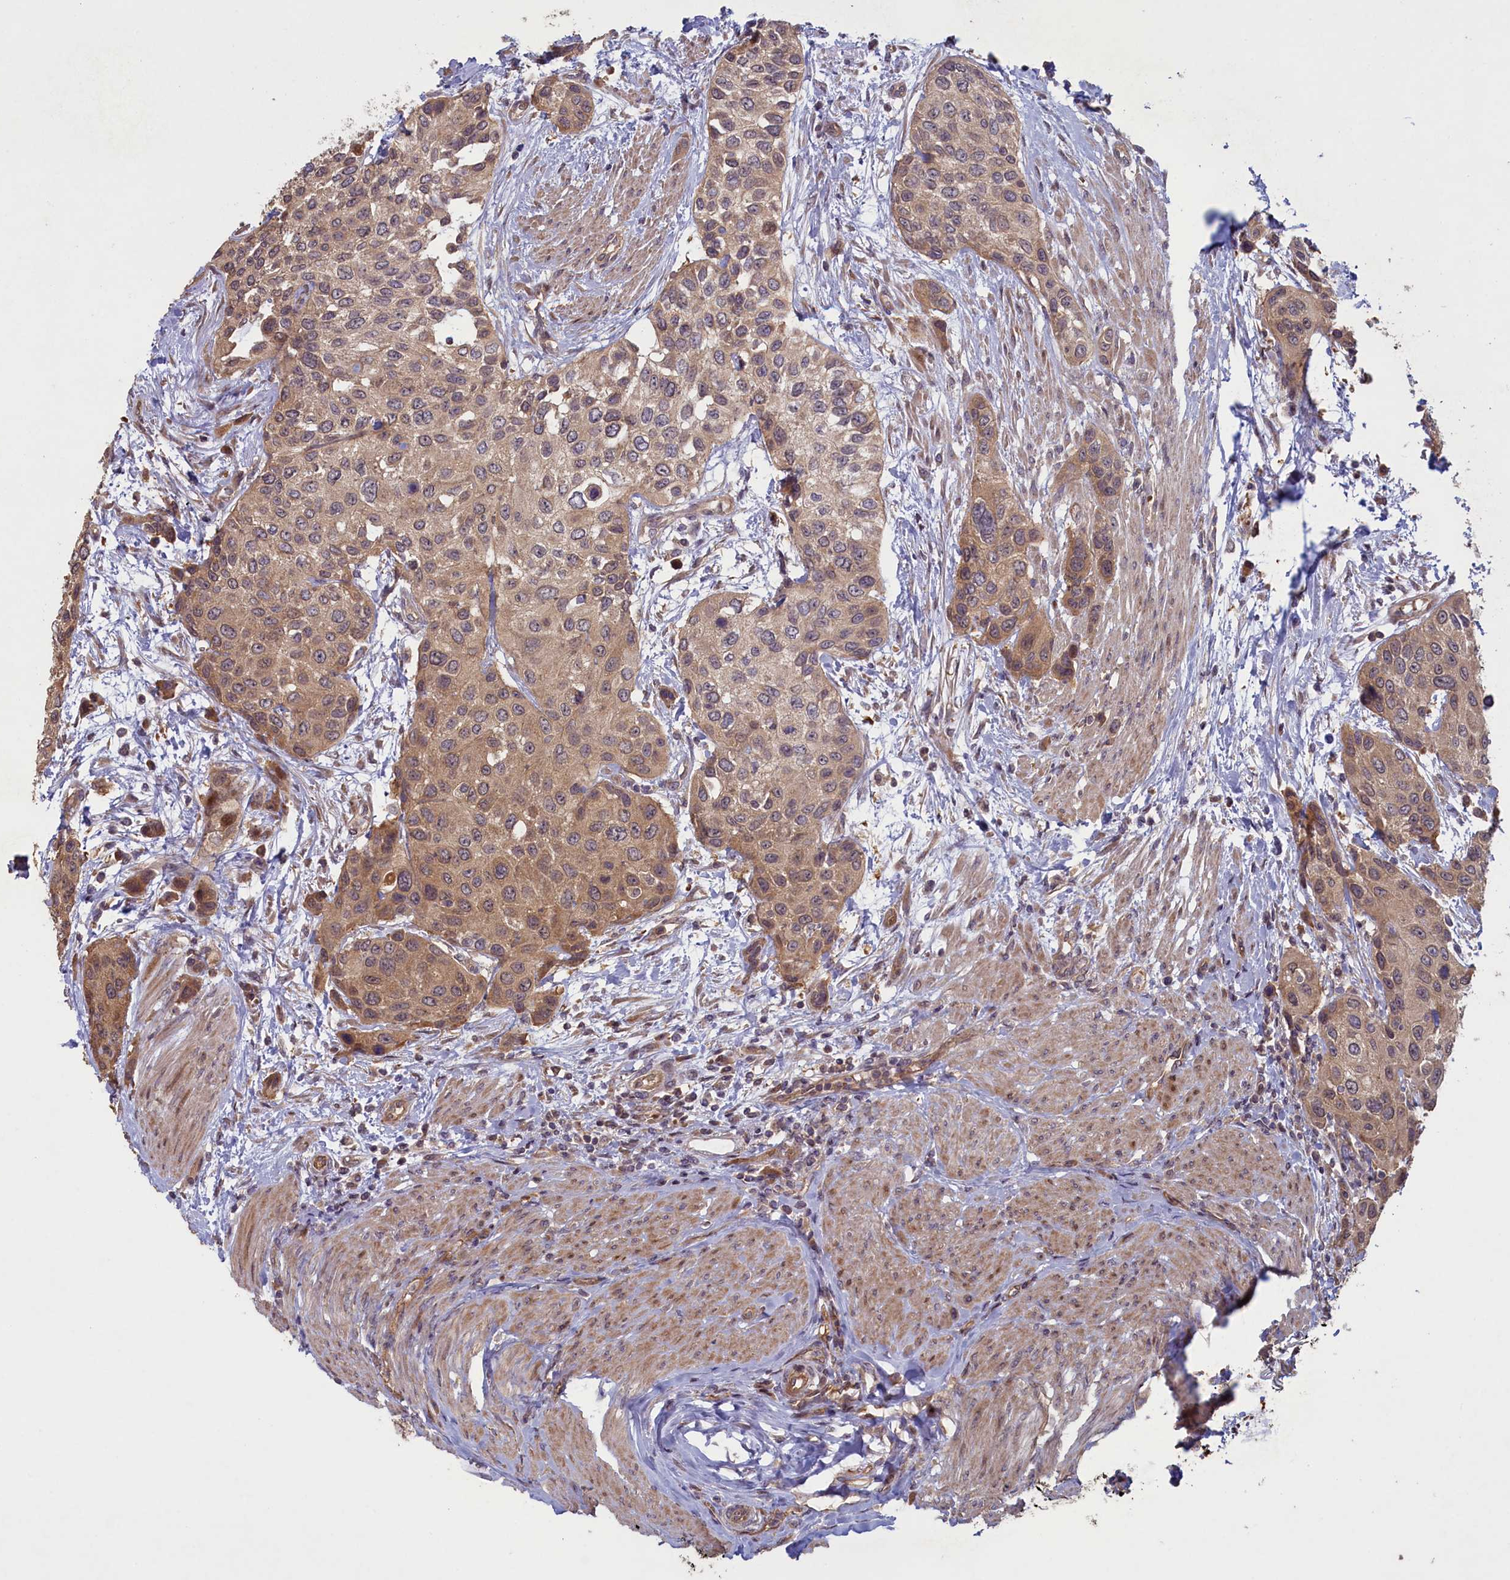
{"staining": {"intensity": "weak", "quantity": ">75%", "location": "cytoplasmic/membranous"}, "tissue": "urothelial cancer", "cell_type": "Tumor cells", "image_type": "cancer", "snomed": [{"axis": "morphology", "description": "Normal tissue, NOS"}, {"axis": "morphology", "description": "Urothelial carcinoma, High grade"}, {"axis": "topography", "description": "Vascular tissue"}, {"axis": "topography", "description": "Urinary bladder"}], "caption": "Immunohistochemistry (IHC) (DAB) staining of human urothelial cancer reveals weak cytoplasmic/membranous protein expression in about >75% of tumor cells. The staining is performed using DAB (3,3'-diaminobenzidine) brown chromogen to label protein expression. The nuclei are counter-stained blue using hematoxylin.", "gene": "CIAO2B", "patient": {"sex": "female", "age": 56}}